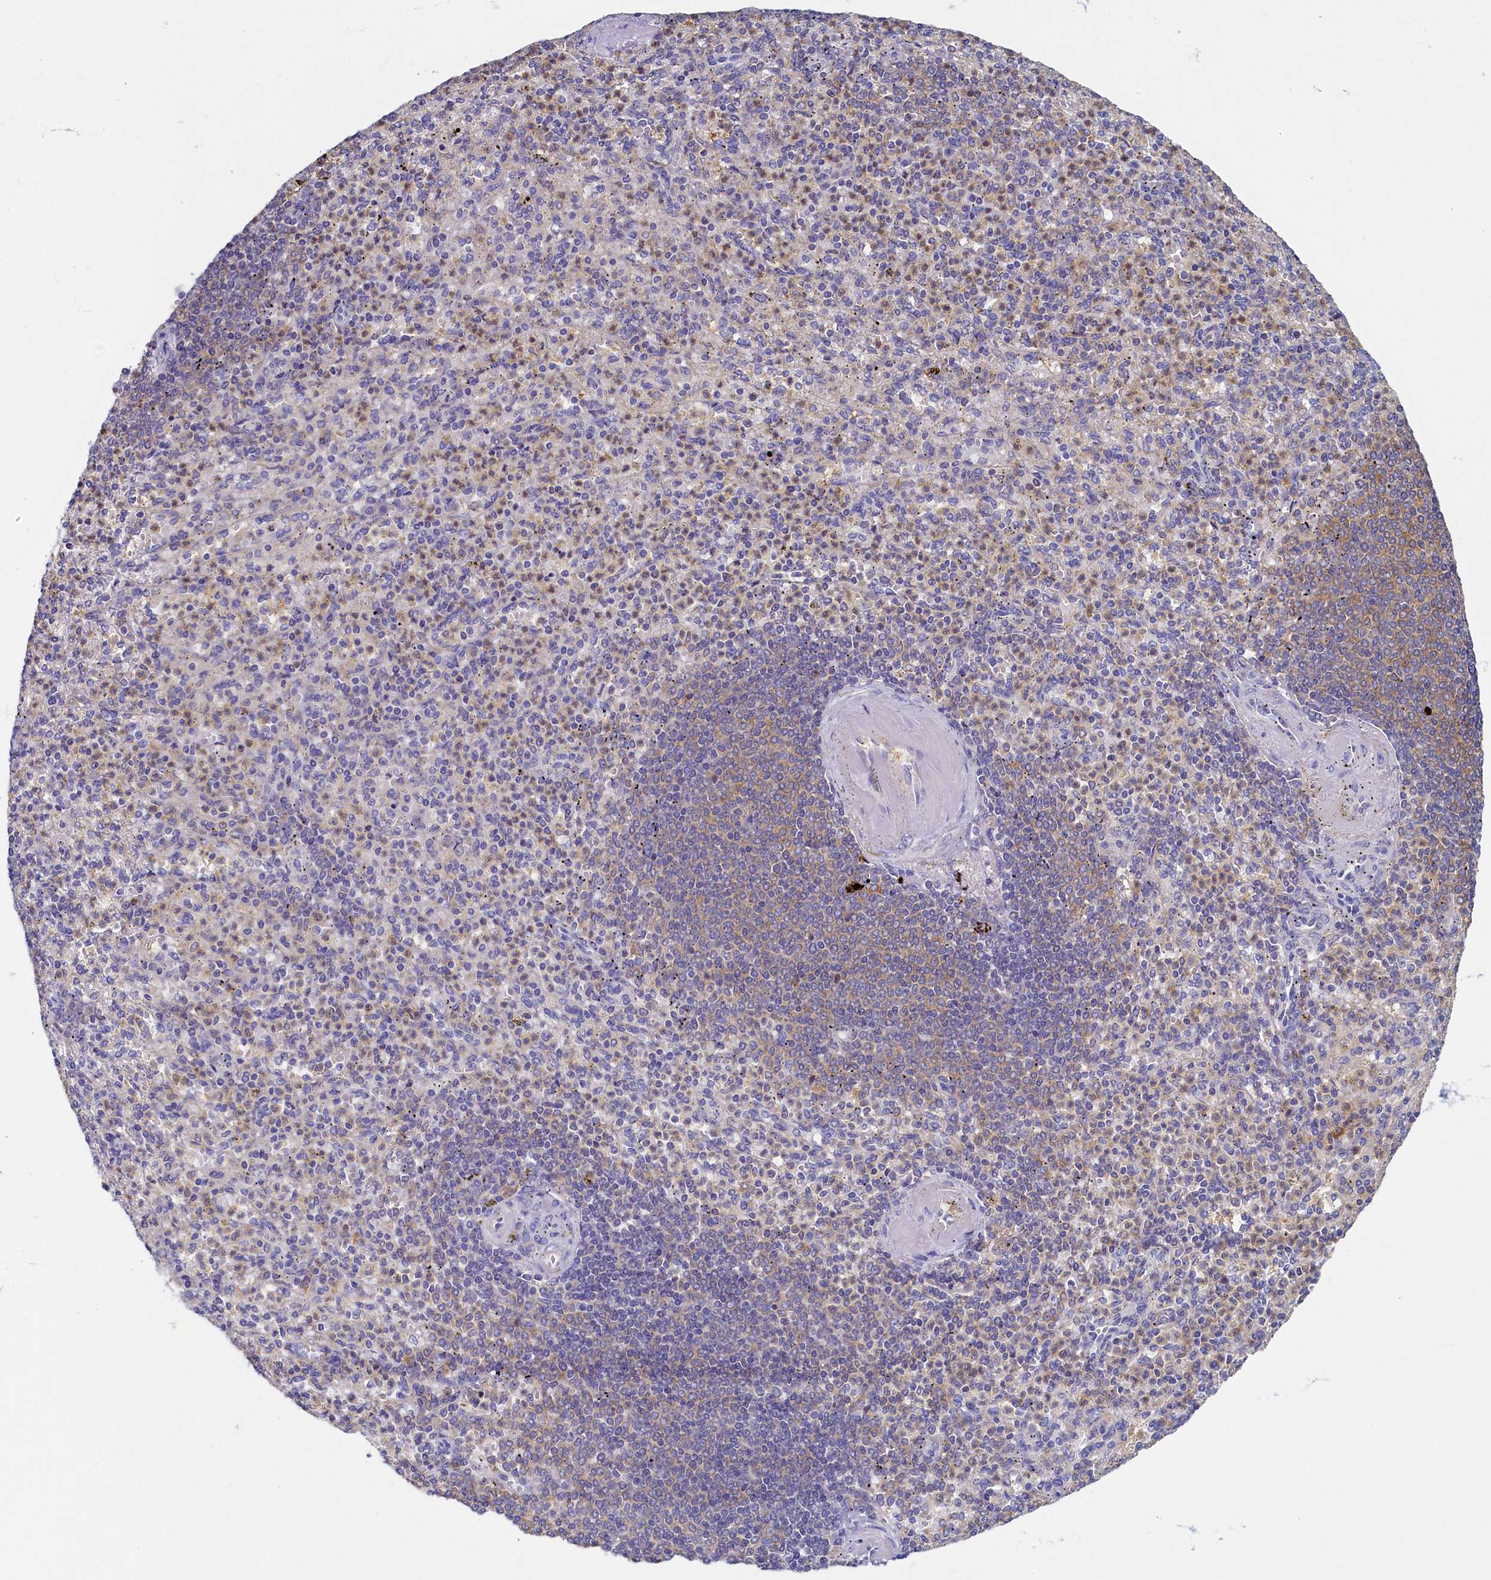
{"staining": {"intensity": "weak", "quantity": "<25%", "location": "cytoplasmic/membranous"}, "tissue": "spleen", "cell_type": "Cells in red pulp", "image_type": "normal", "snomed": [{"axis": "morphology", "description": "Normal tissue, NOS"}, {"axis": "topography", "description": "Spleen"}], "caption": "The image demonstrates no significant staining in cells in red pulp of spleen.", "gene": "TIMM8B", "patient": {"sex": "female", "age": 74}}